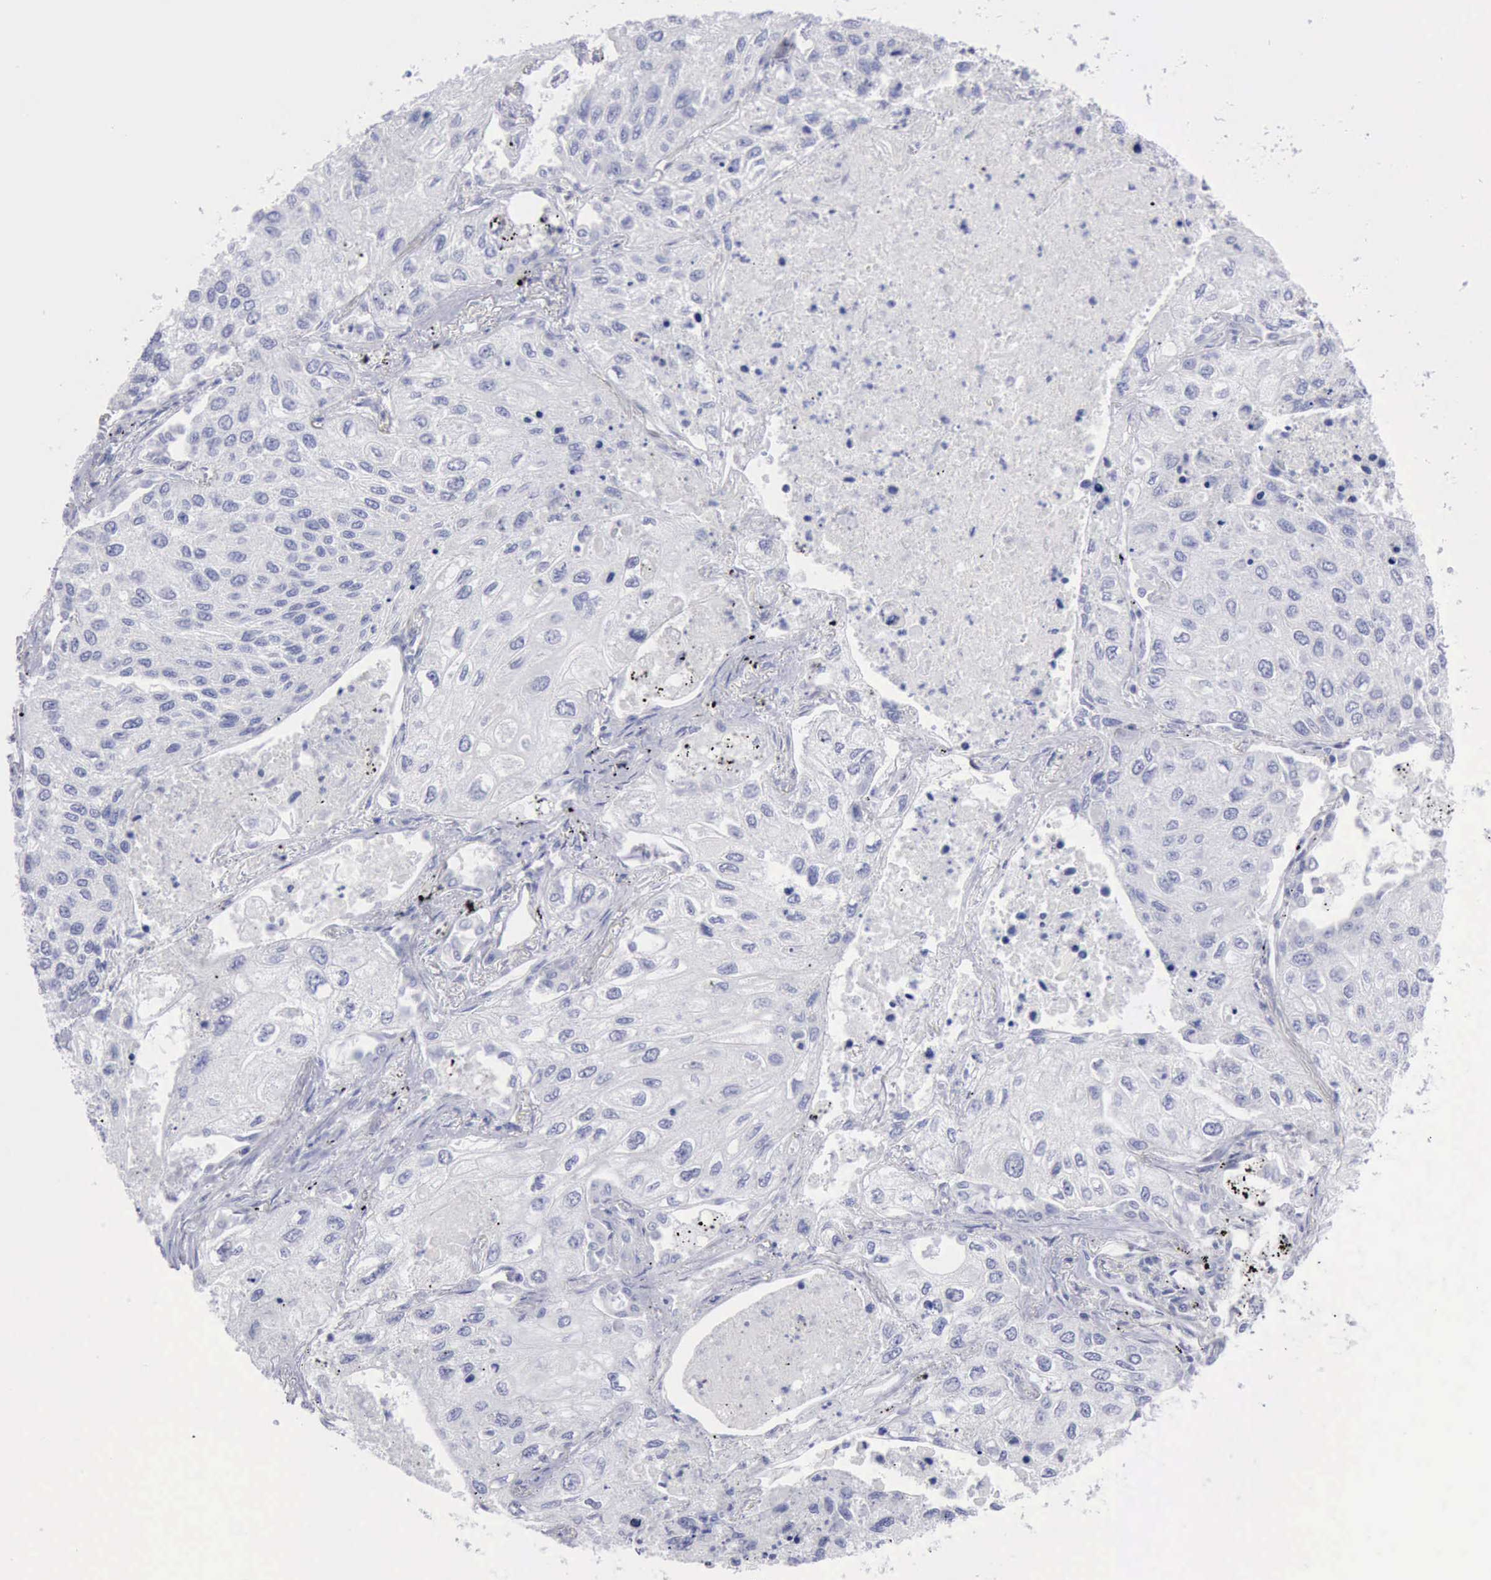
{"staining": {"intensity": "negative", "quantity": "none", "location": "none"}, "tissue": "lung cancer", "cell_type": "Tumor cells", "image_type": "cancer", "snomed": [{"axis": "morphology", "description": "Squamous cell carcinoma, NOS"}, {"axis": "topography", "description": "Lung"}], "caption": "Lung cancer (squamous cell carcinoma) was stained to show a protein in brown. There is no significant expression in tumor cells.", "gene": "ANGEL1", "patient": {"sex": "male", "age": 75}}